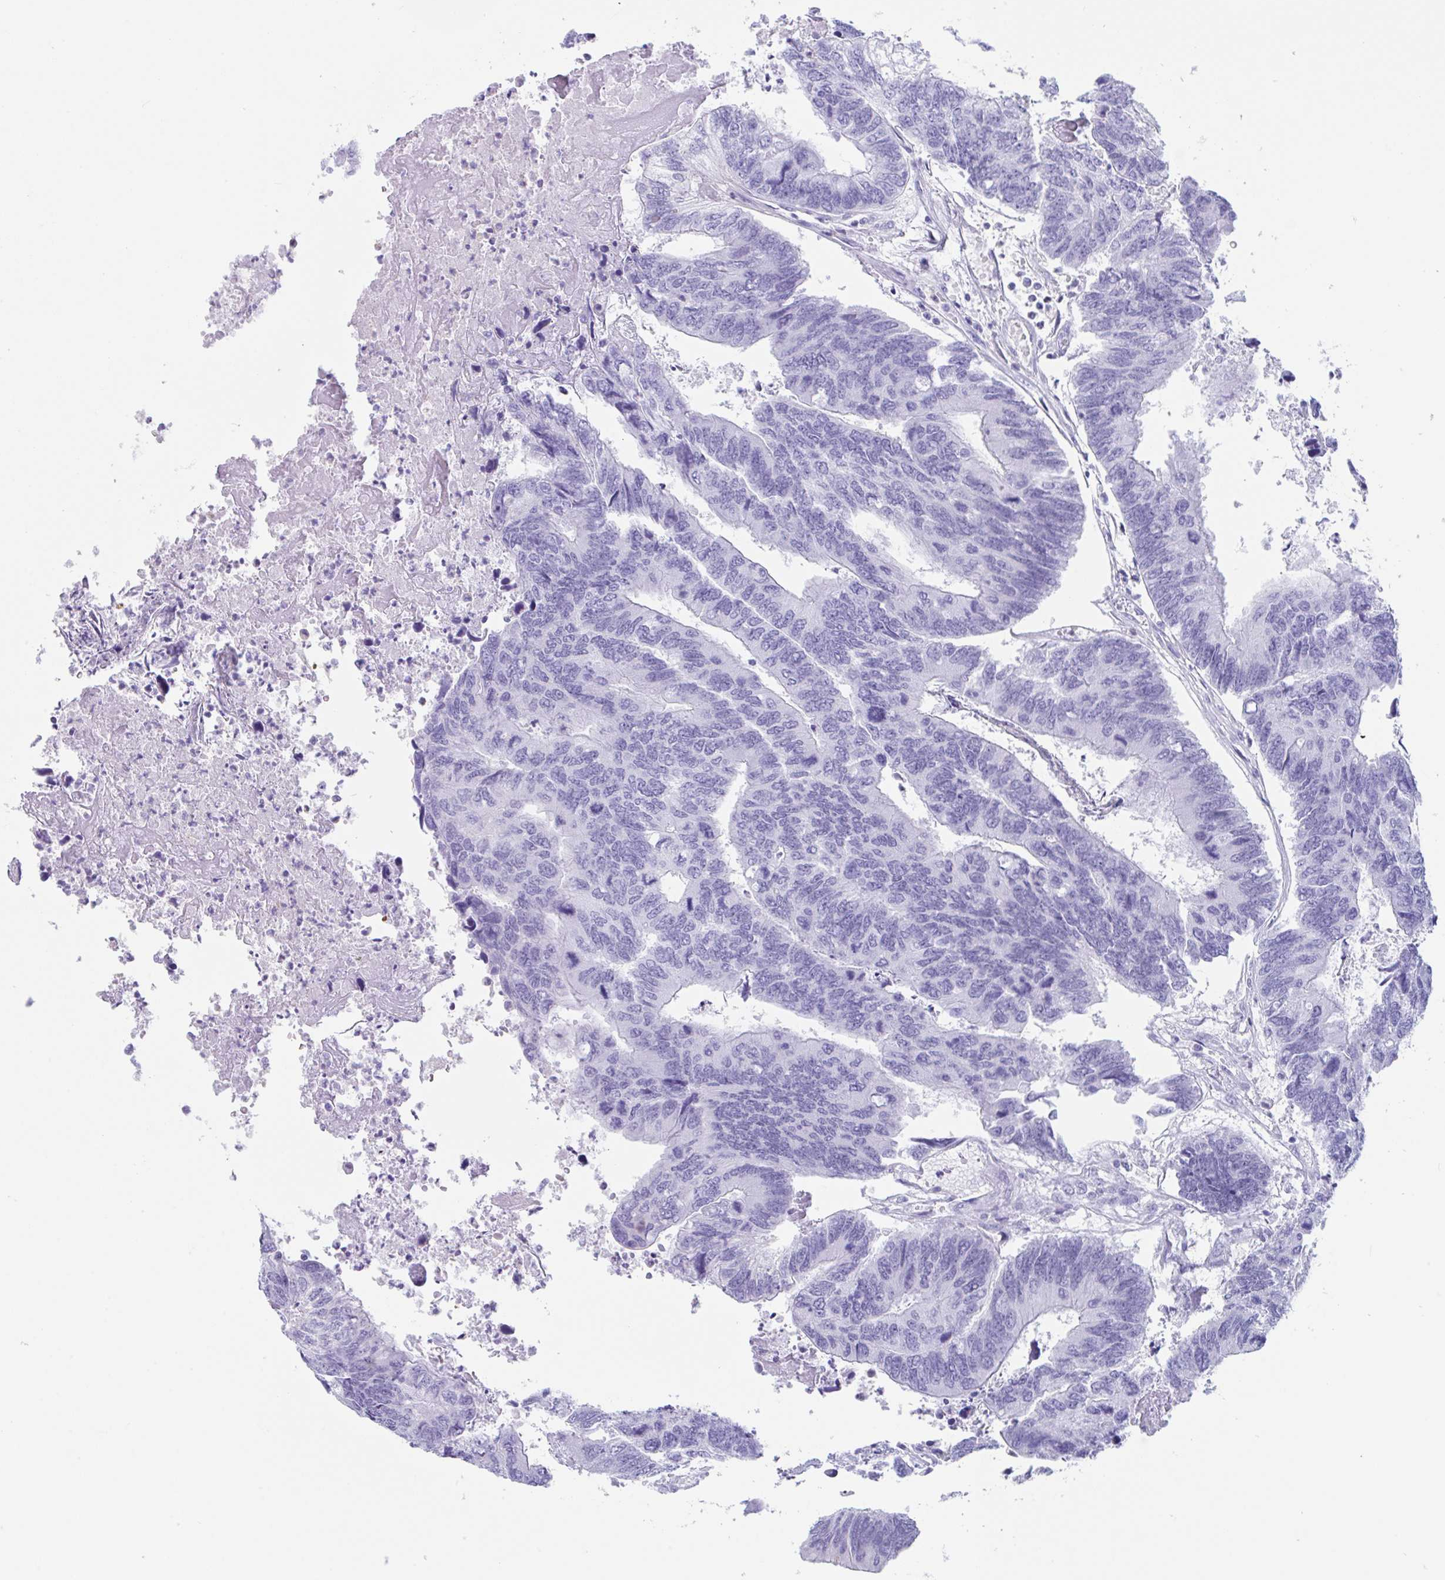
{"staining": {"intensity": "negative", "quantity": "none", "location": "none"}, "tissue": "colorectal cancer", "cell_type": "Tumor cells", "image_type": "cancer", "snomed": [{"axis": "morphology", "description": "Adenocarcinoma, NOS"}, {"axis": "topography", "description": "Colon"}], "caption": "Immunohistochemistry (IHC) micrograph of neoplastic tissue: human colorectal cancer (adenocarcinoma) stained with DAB exhibits no significant protein positivity in tumor cells. The staining is performed using DAB brown chromogen with nuclei counter-stained in using hematoxylin.", "gene": "TAS2R41", "patient": {"sex": "female", "age": 67}}